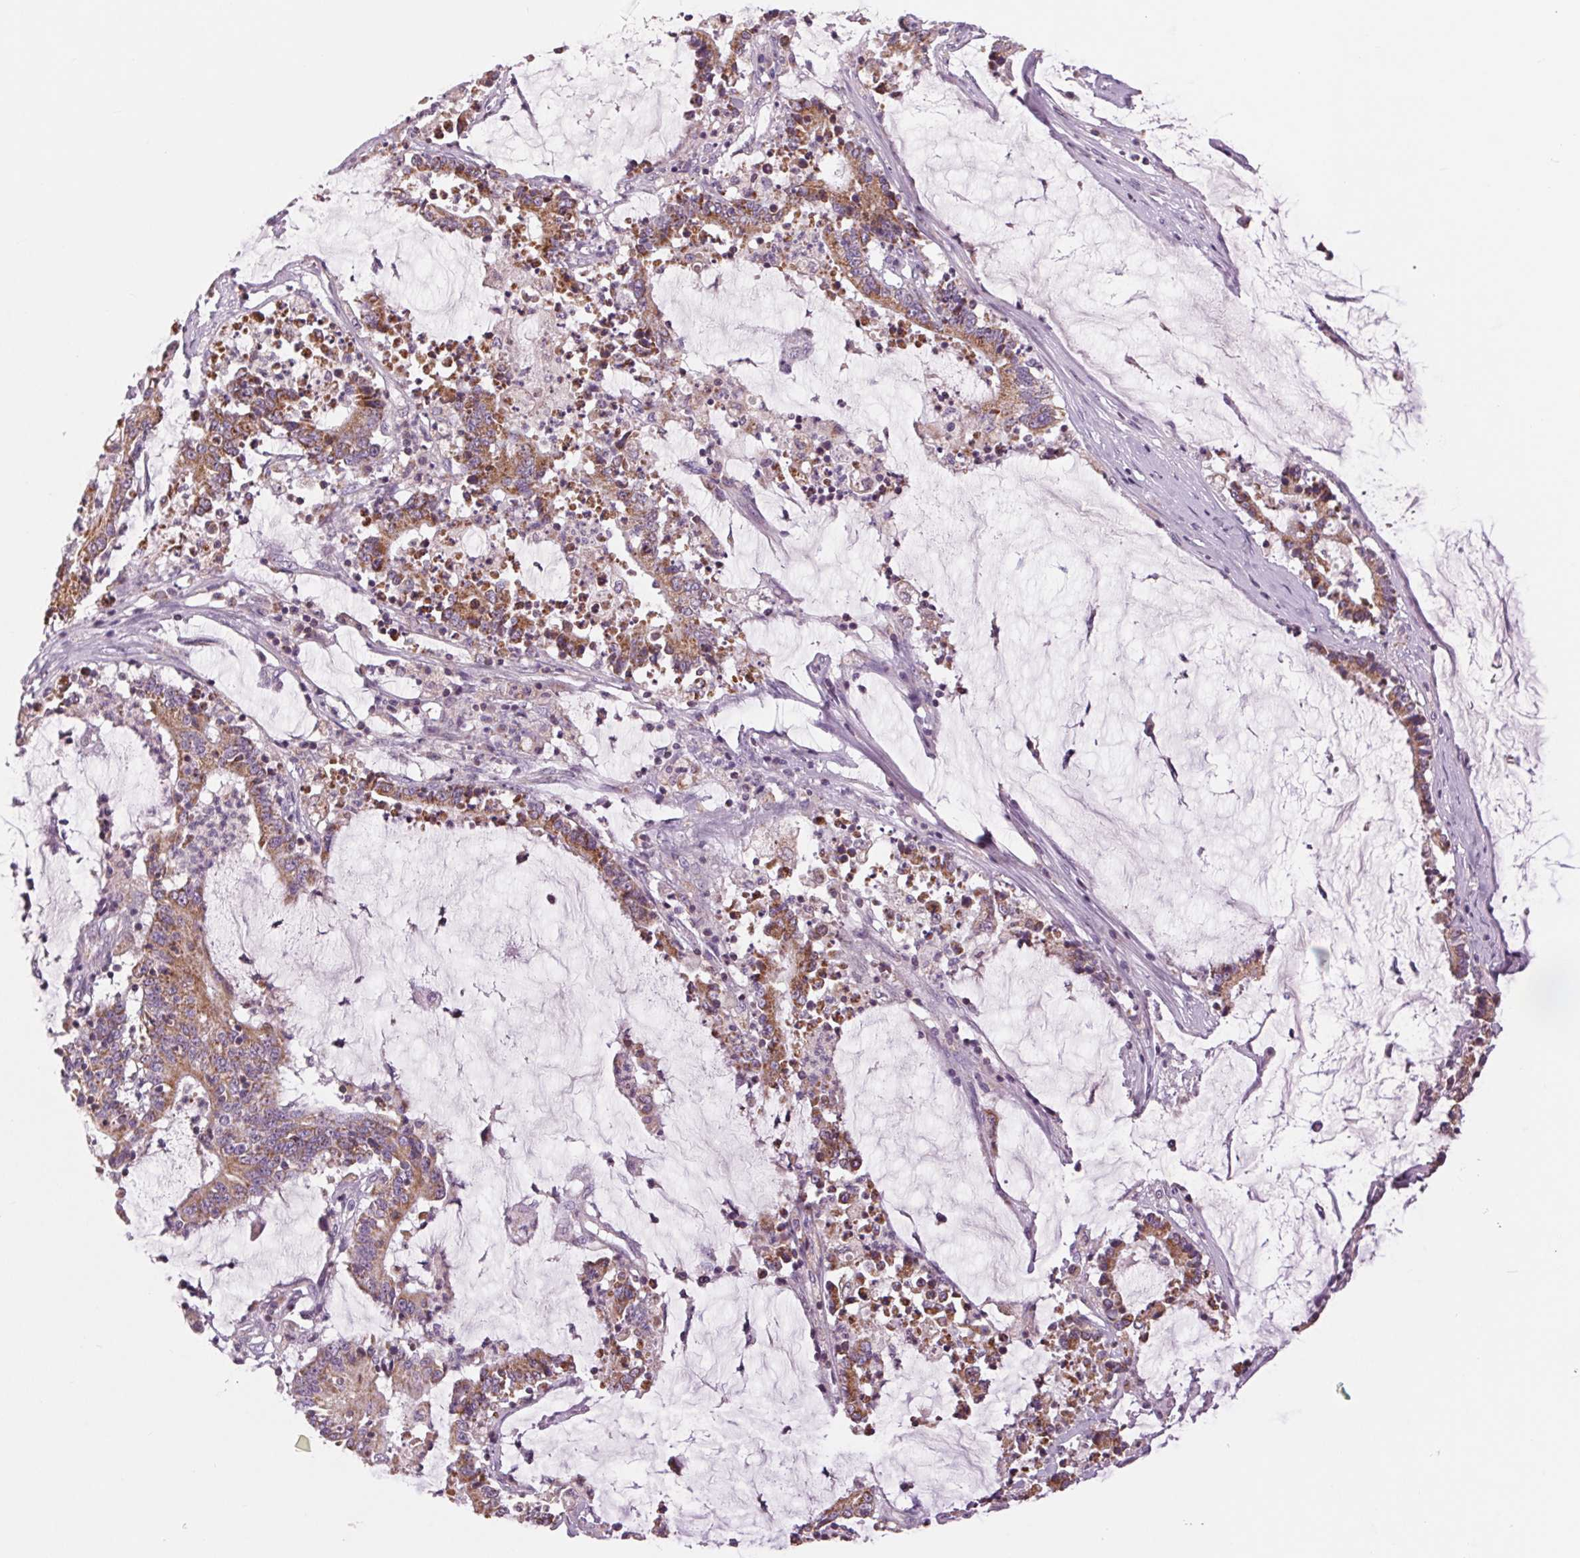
{"staining": {"intensity": "moderate", "quantity": ">75%", "location": "cytoplasmic/membranous"}, "tissue": "stomach cancer", "cell_type": "Tumor cells", "image_type": "cancer", "snomed": [{"axis": "morphology", "description": "Adenocarcinoma, NOS"}, {"axis": "topography", "description": "Stomach, upper"}], "caption": "This histopathology image reveals IHC staining of stomach adenocarcinoma, with medium moderate cytoplasmic/membranous staining in approximately >75% of tumor cells.", "gene": "COX6A1", "patient": {"sex": "male", "age": 68}}